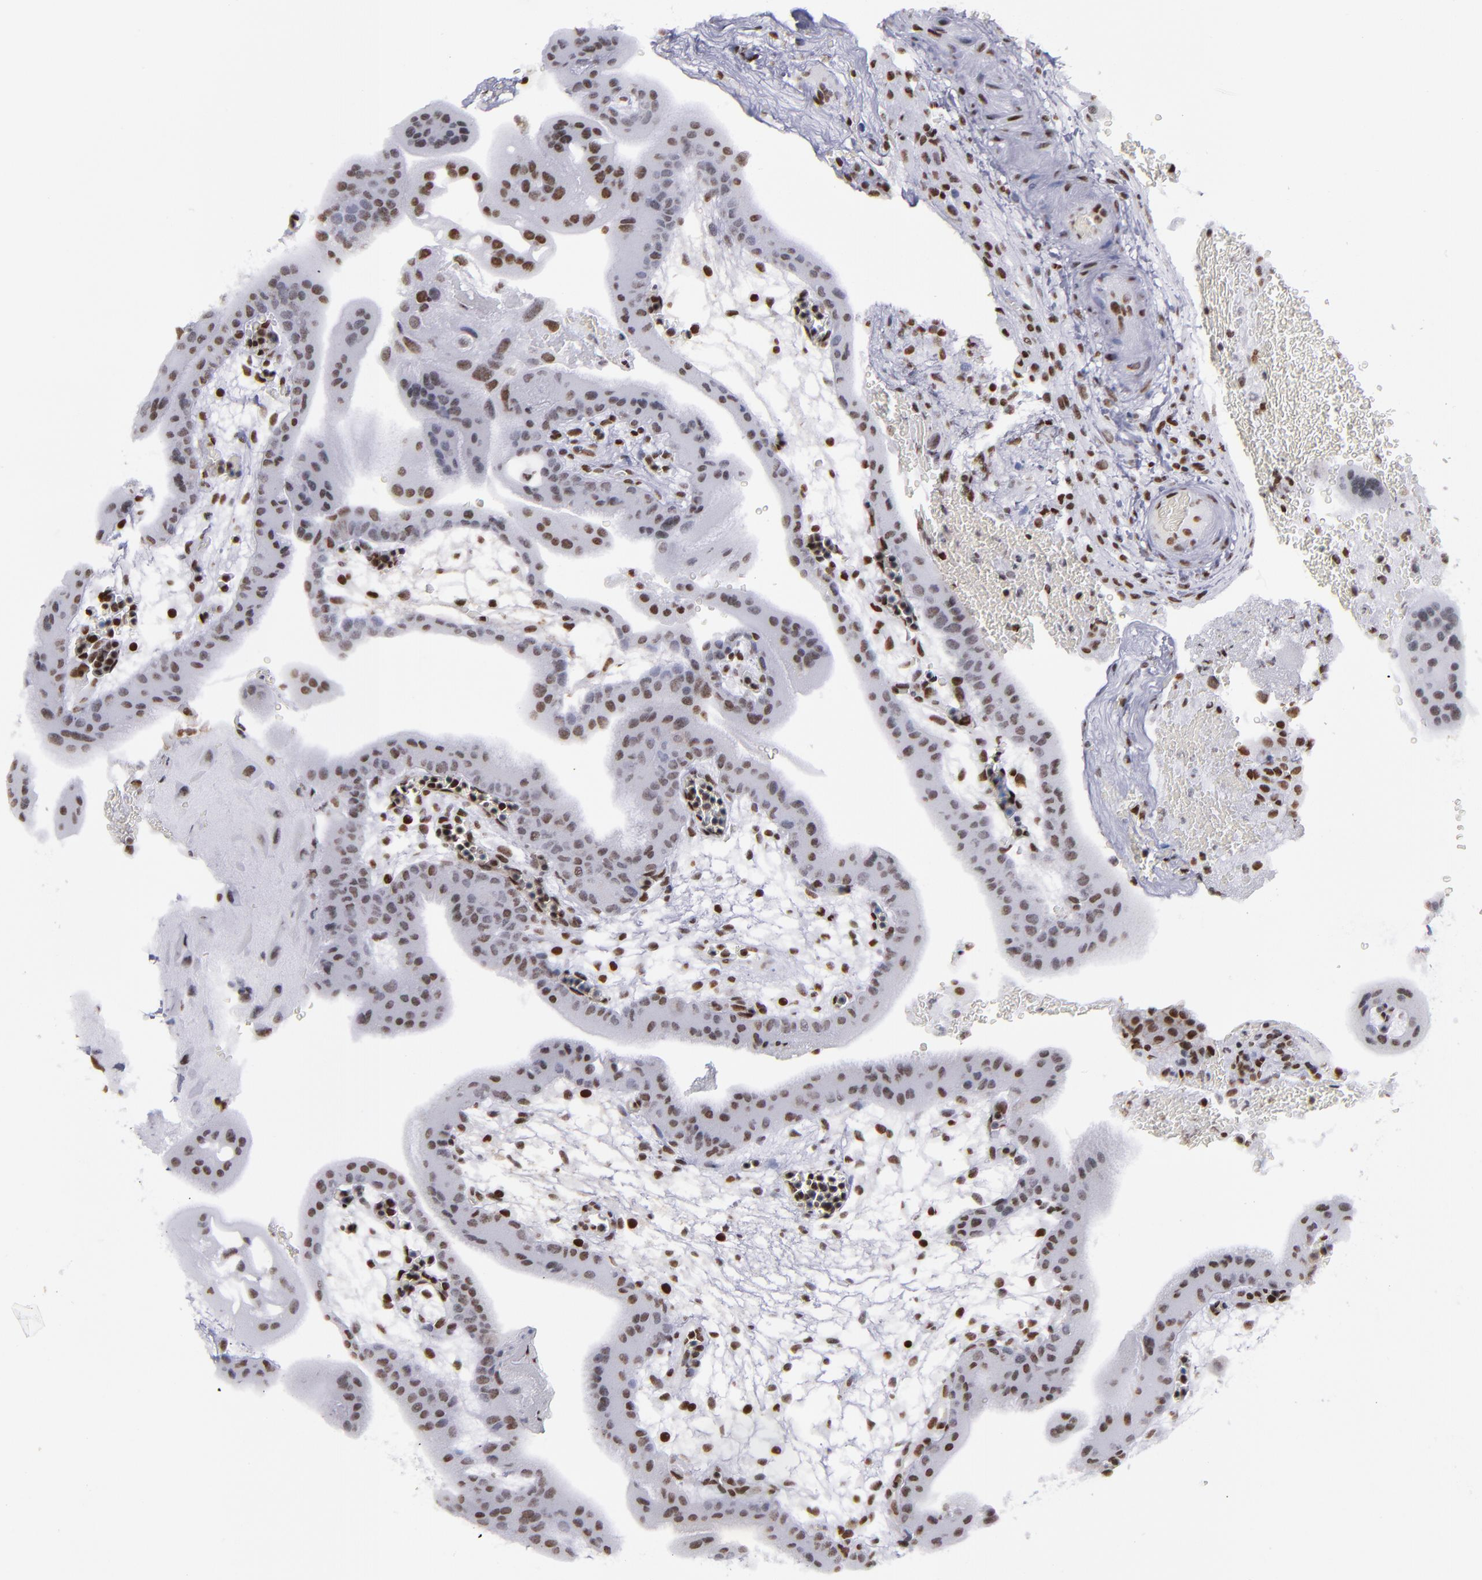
{"staining": {"intensity": "moderate", "quantity": ">75%", "location": "nuclear"}, "tissue": "placenta", "cell_type": "Decidual cells", "image_type": "normal", "snomed": [{"axis": "morphology", "description": "Normal tissue, NOS"}, {"axis": "topography", "description": "Placenta"}], "caption": "Moderate nuclear staining for a protein is seen in about >75% of decidual cells of normal placenta using IHC.", "gene": "TERF2", "patient": {"sex": "female", "age": 19}}